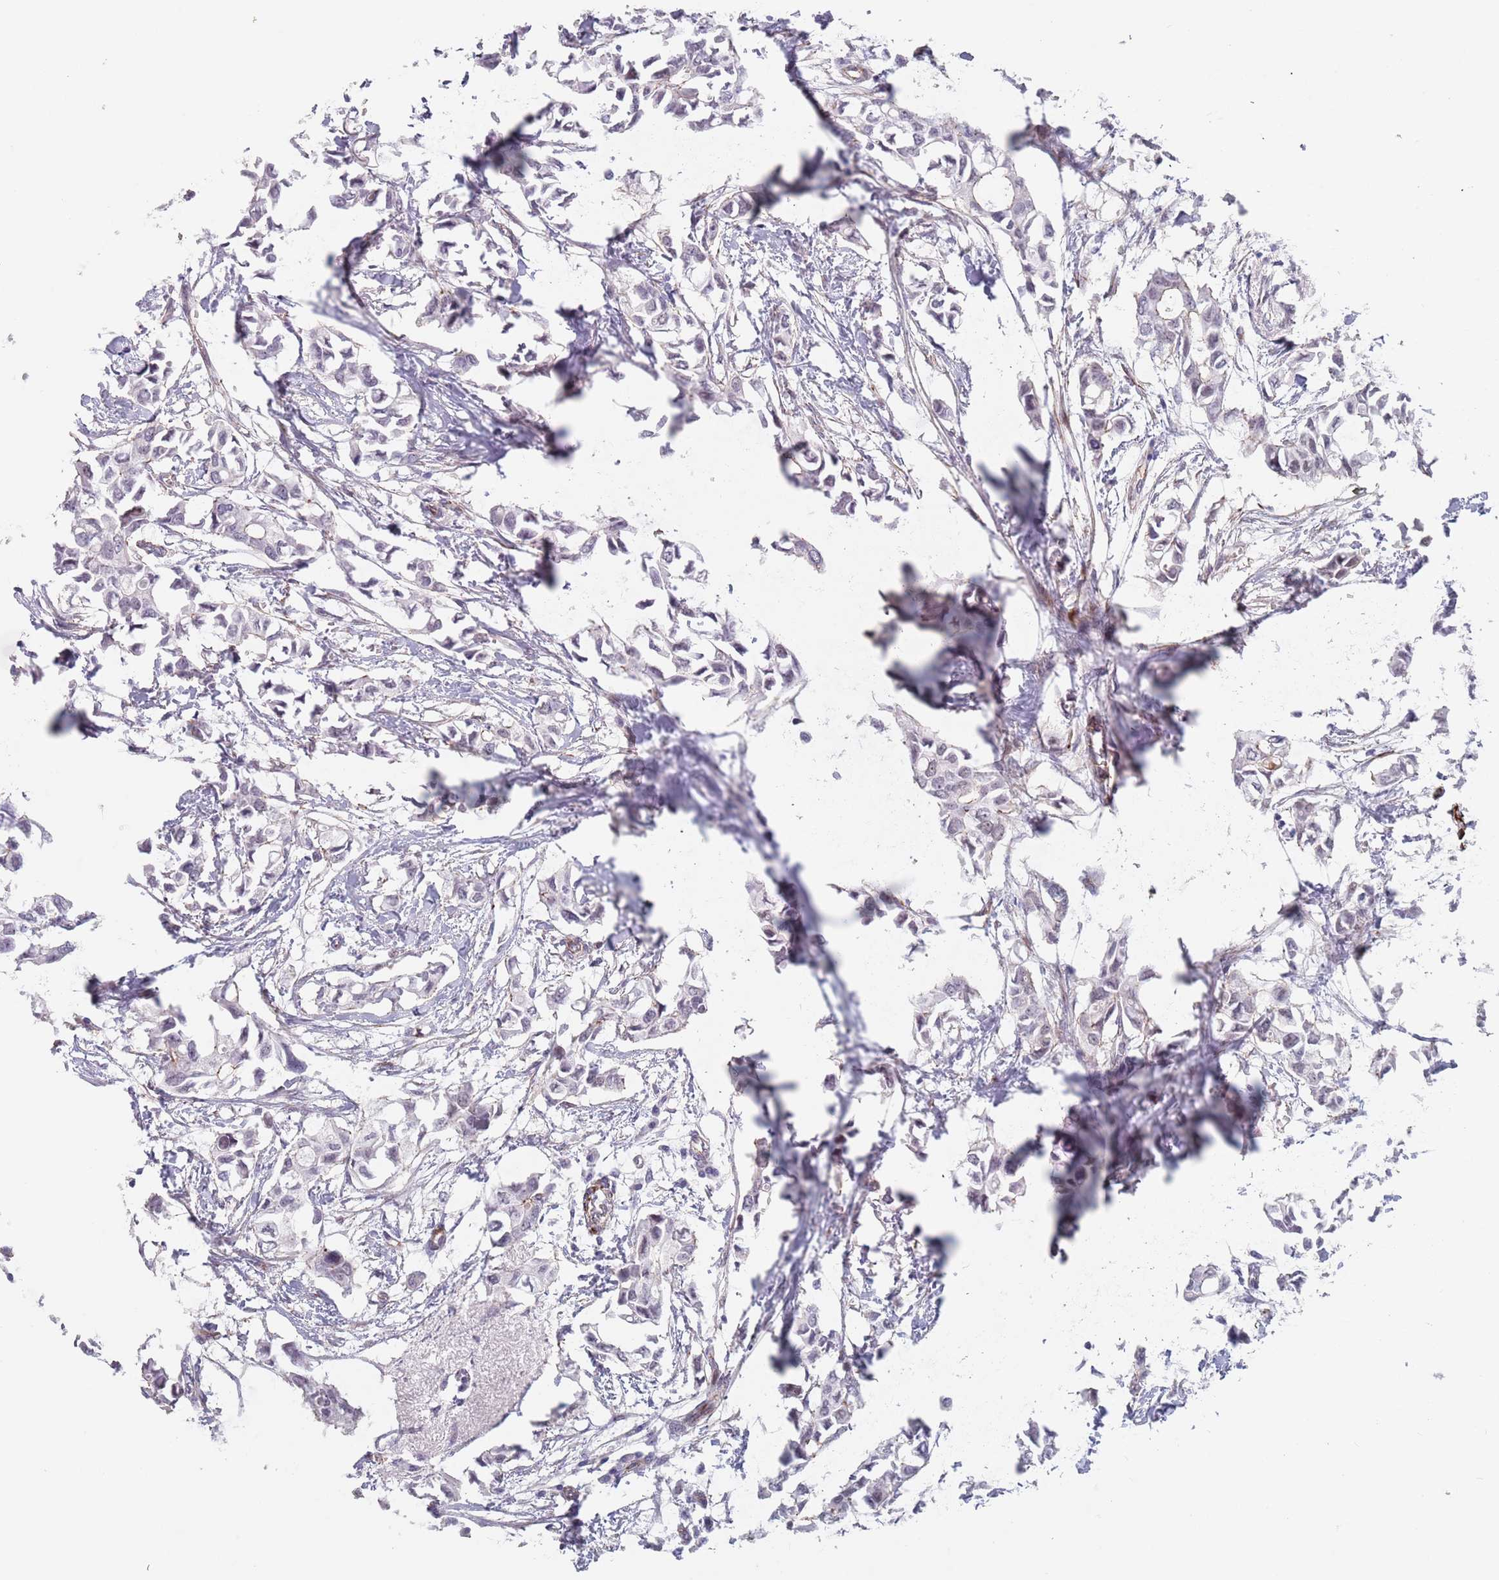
{"staining": {"intensity": "negative", "quantity": "none", "location": "none"}, "tissue": "breast cancer", "cell_type": "Tumor cells", "image_type": "cancer", "snomed": [{"axis": "morphology", "description": "Duct carcinoma"}, {"axis": "topography", "description": "Breast"}], "caption": "Tumor cells show no significant positivity in breast cancer (invasive ductal carcinoma).", "gene": "OR5A2", "patient": {"sex": "female", "age": 41}}